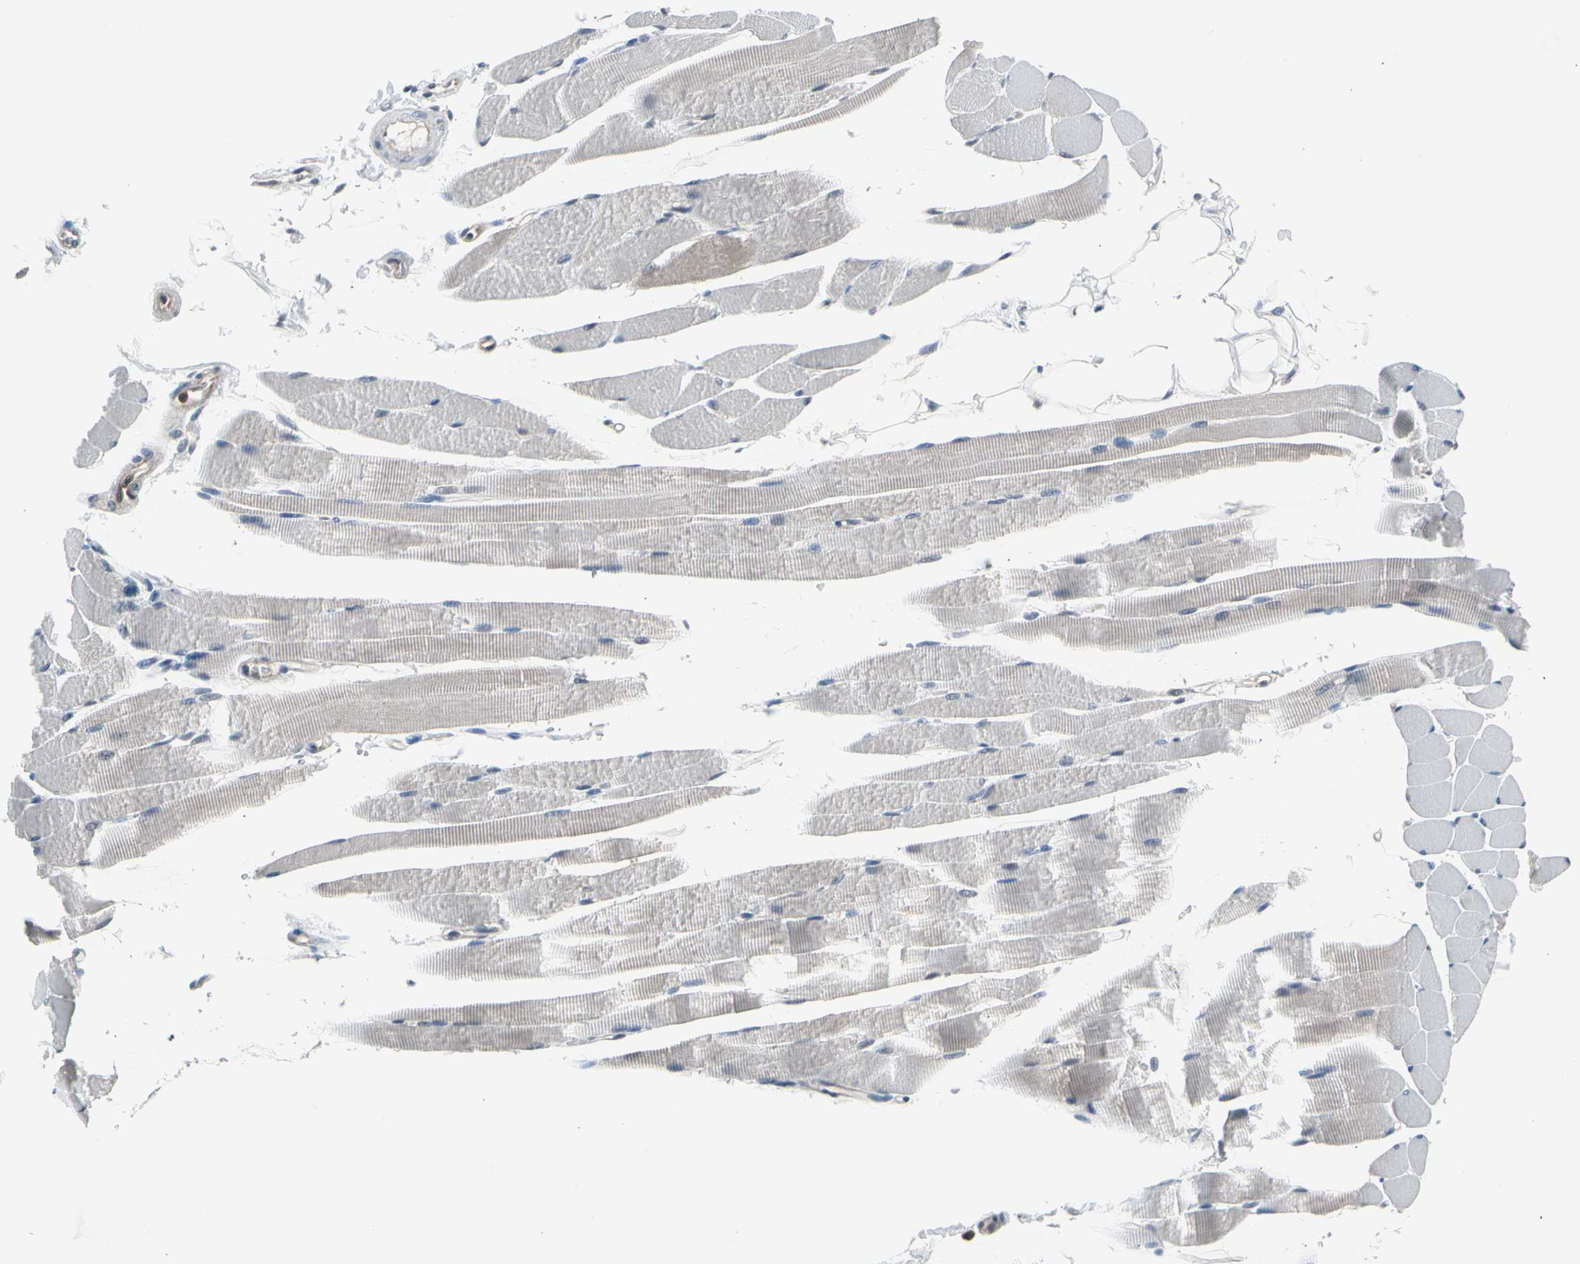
{"staining": {"intensity": "weak", "quantity": "<25%", "location": "cytoplasmic/membranous"}, "tissue": "skeletal muscle", "cell_type": "Myocytes", "image_type": "normal", "snomed": [{"axis": "morphology", "description": "Normal tissue, NOS"}, {"axis": "topography", "description": "Skeletal muscle"}, {"axis": "topography", "description": "Peripheral nerve tissue"}], "caption": "A high-resolution micrograph shows immunohistochemistry staining of unremarkable skeletal muscle, which reveals no significant positivity in myocytes. (Brightfield microscopy of DAB immunohistochemistry (IHC) at high magnification).", "gene": "ENSG00000256646", "patient": {"sex": "female", "age": 84}}